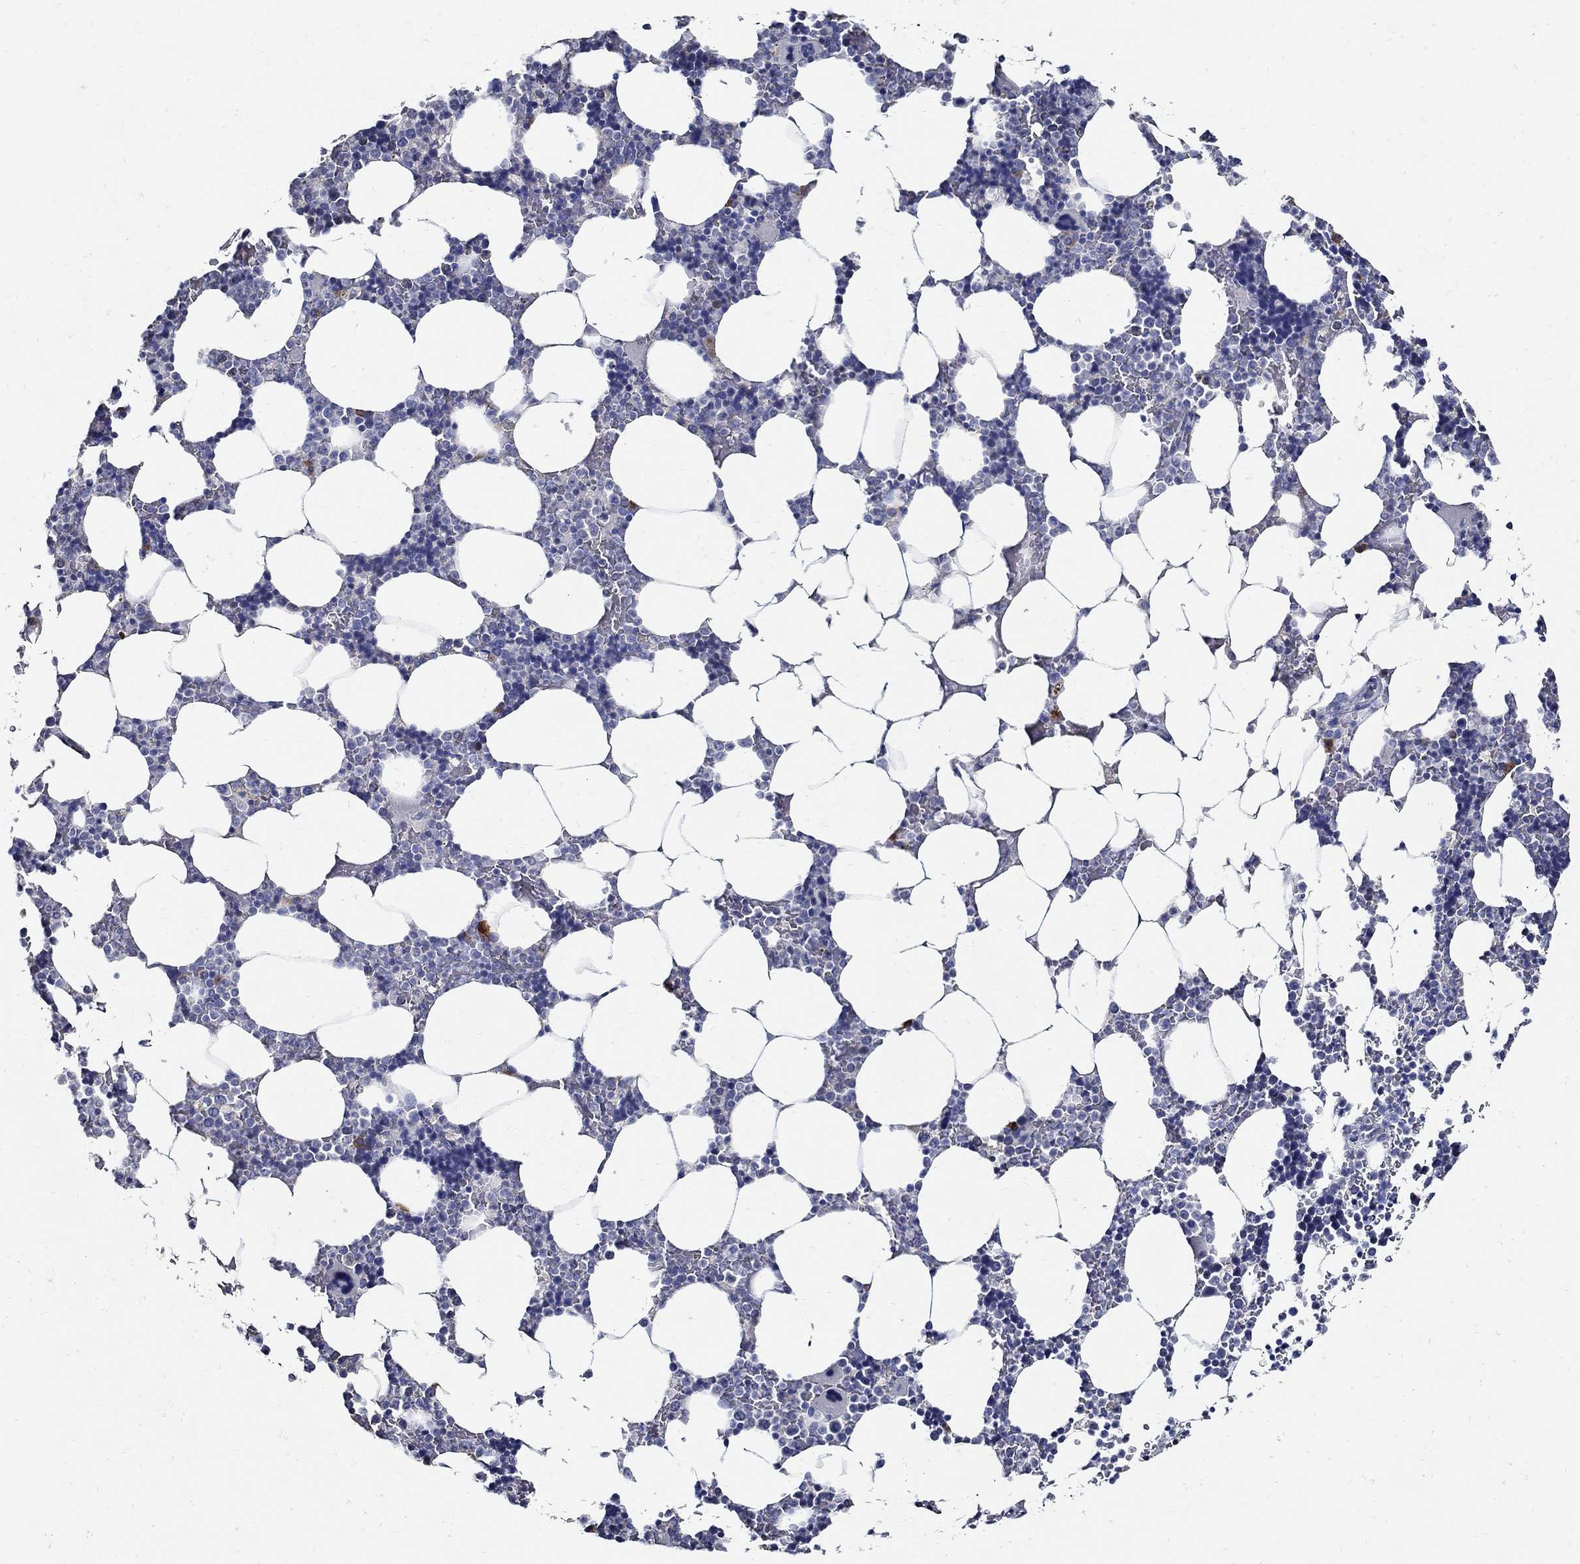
{"staining": {"intensity": "moderate", "quantity": "<25%", "location": "cytoplasmic/membranous"}, "tissue": "bone marrow", "cell_type": "Hematopoietic cells", "image_type": "normal", "snomed": [{"axis": "morphology", "description": "Normal tissue, NOS"}, {"axis": "topography", "description": "Bone marrow"}], "caption": "Hematopoietic cells show moderate cytoplasmic/membranous staining in about <25% of cells in normal bone marrow. Immunohistochemistry stains the protein of interest in brown and the nuclei are stained blue.", "gene": "PRX", "patient": {"sex": "male", "age": 51}}